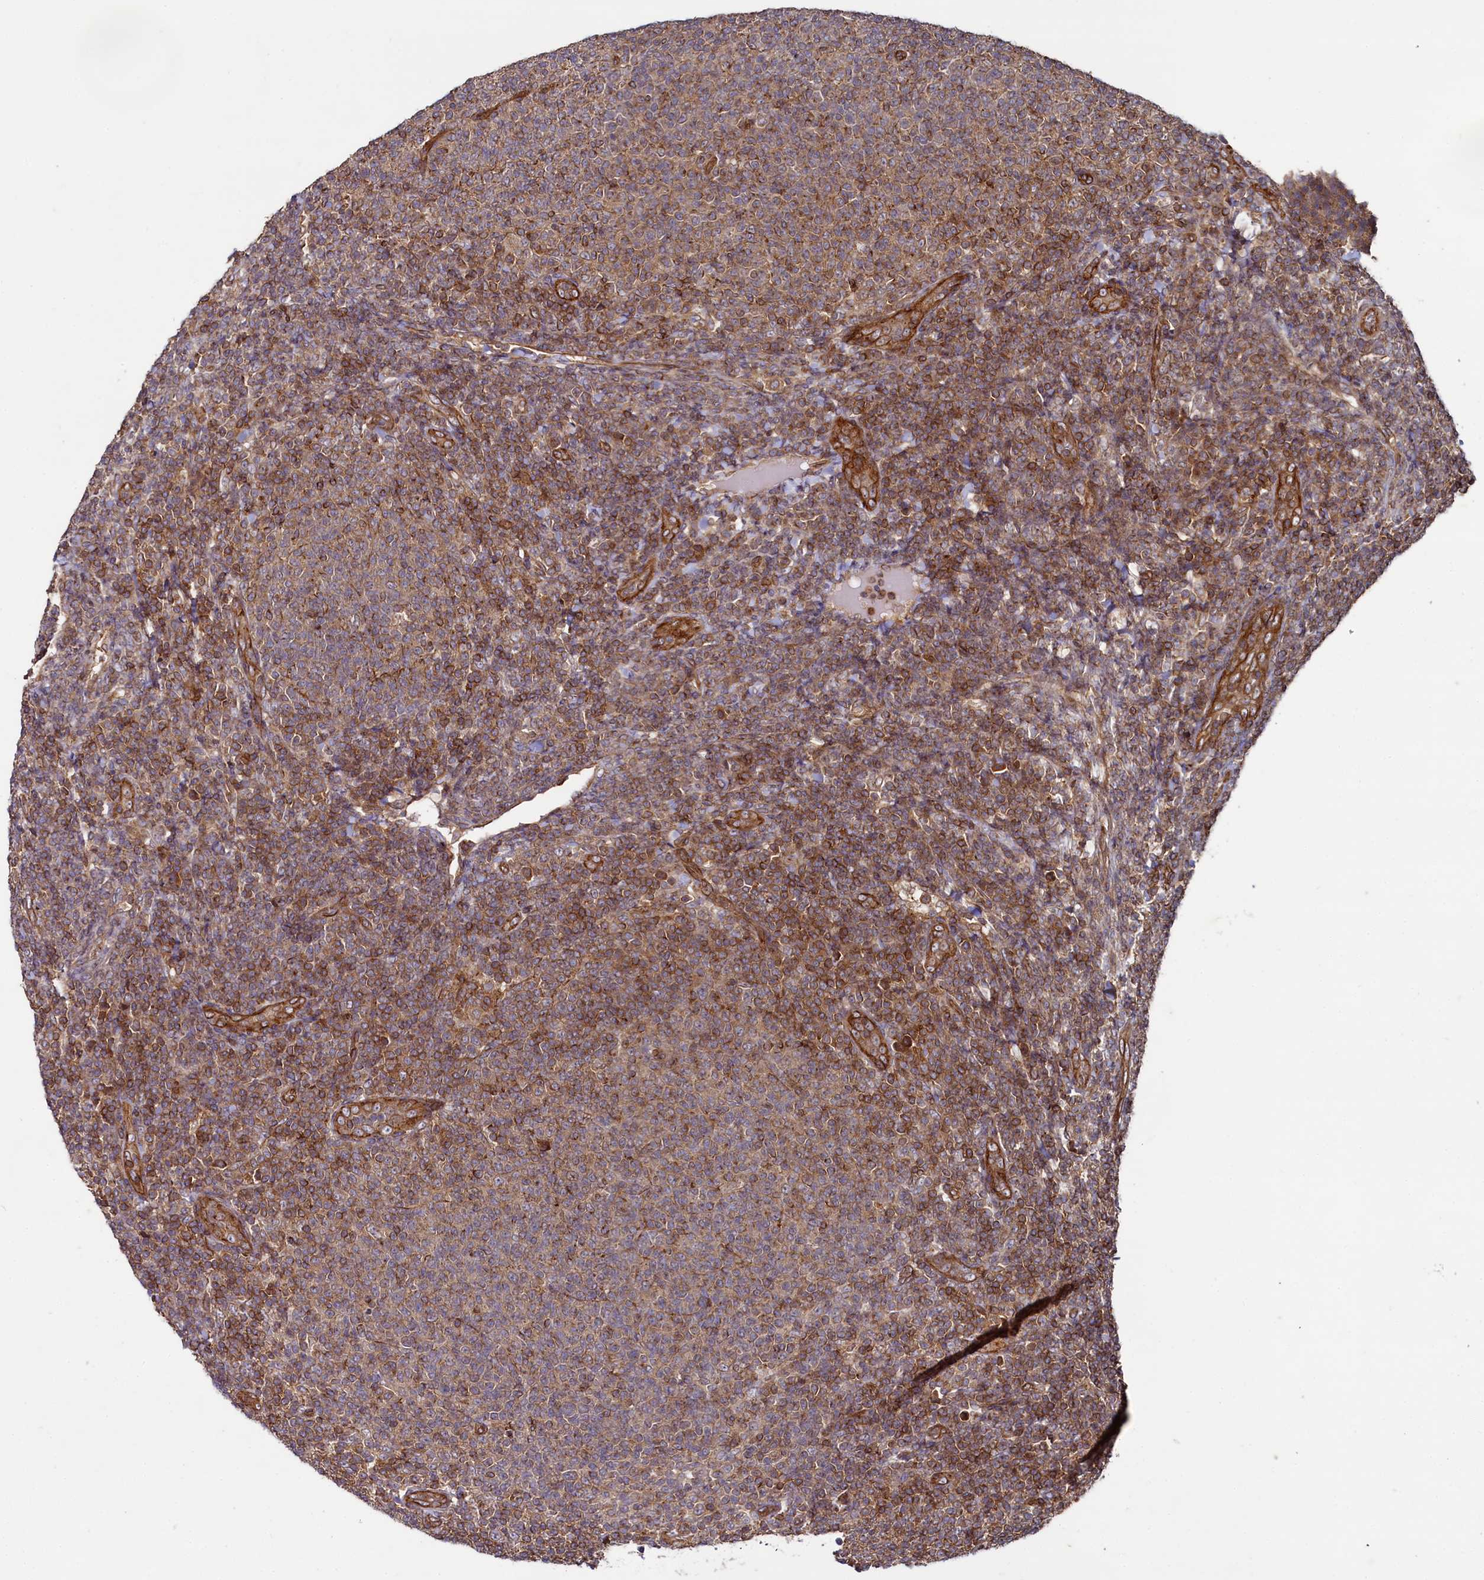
{"staining": {"intensity": "moderate", "quantity": ">75%", "location": "cytoplasmic/membranous"}, "tissue": "lymphoma", "cell_type": "Tumor cells", "image_type": "cancer", "snomed": [{"axis": "morphology", "description": "Malignant lymphoma, non-Hodgkin's type, Low grade"}, {"axis": "topography", "description": "Lymph node"}], "caption": "This image exhibits immunohistochemistry (IHC) staining of human low-grade malignant lymphoma, non-Hodgkin's type, with medium moderate cytoplasmic/membranous expression in approximately >75% of tumor cells.", "gene": "SVIP", "patient": {"sex": "male", "age": 66}}